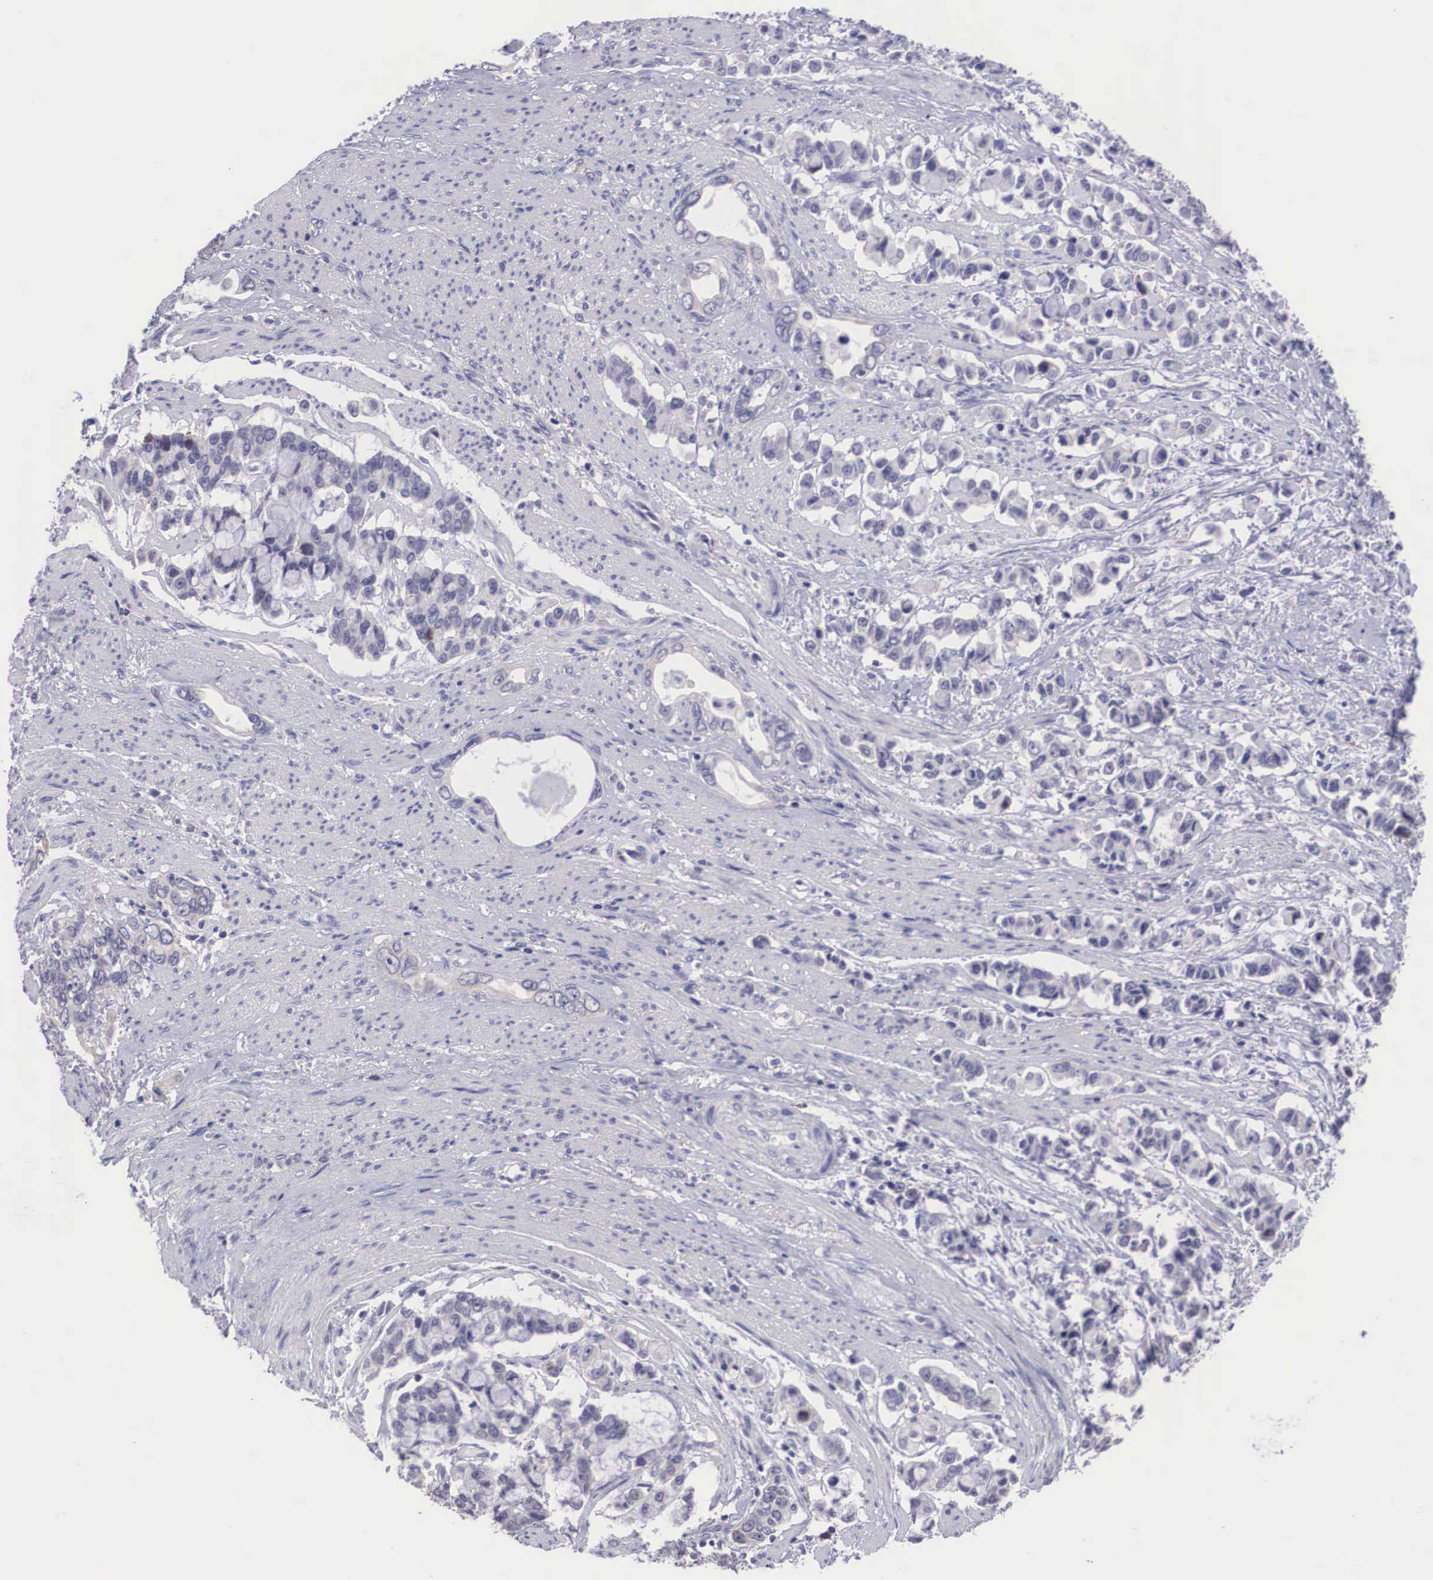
{"staining": {"intensity": "negative", "quantity": "none", "location": "none"}, "tissue": "stomach cancer", "cell_type": "Tumor cells", "image_type": "cancer", "snomed": [{"axis": "morphology", "description": "Adenocarcinoma, NOS"}, {"axis": "topography", "description": "Stomach"}], "caption": "A histopathology image of human stomach cancer is negative for staining in tumor cells.", "gene": "ARG2", "patient": {"sex": "male", "age": 78}}